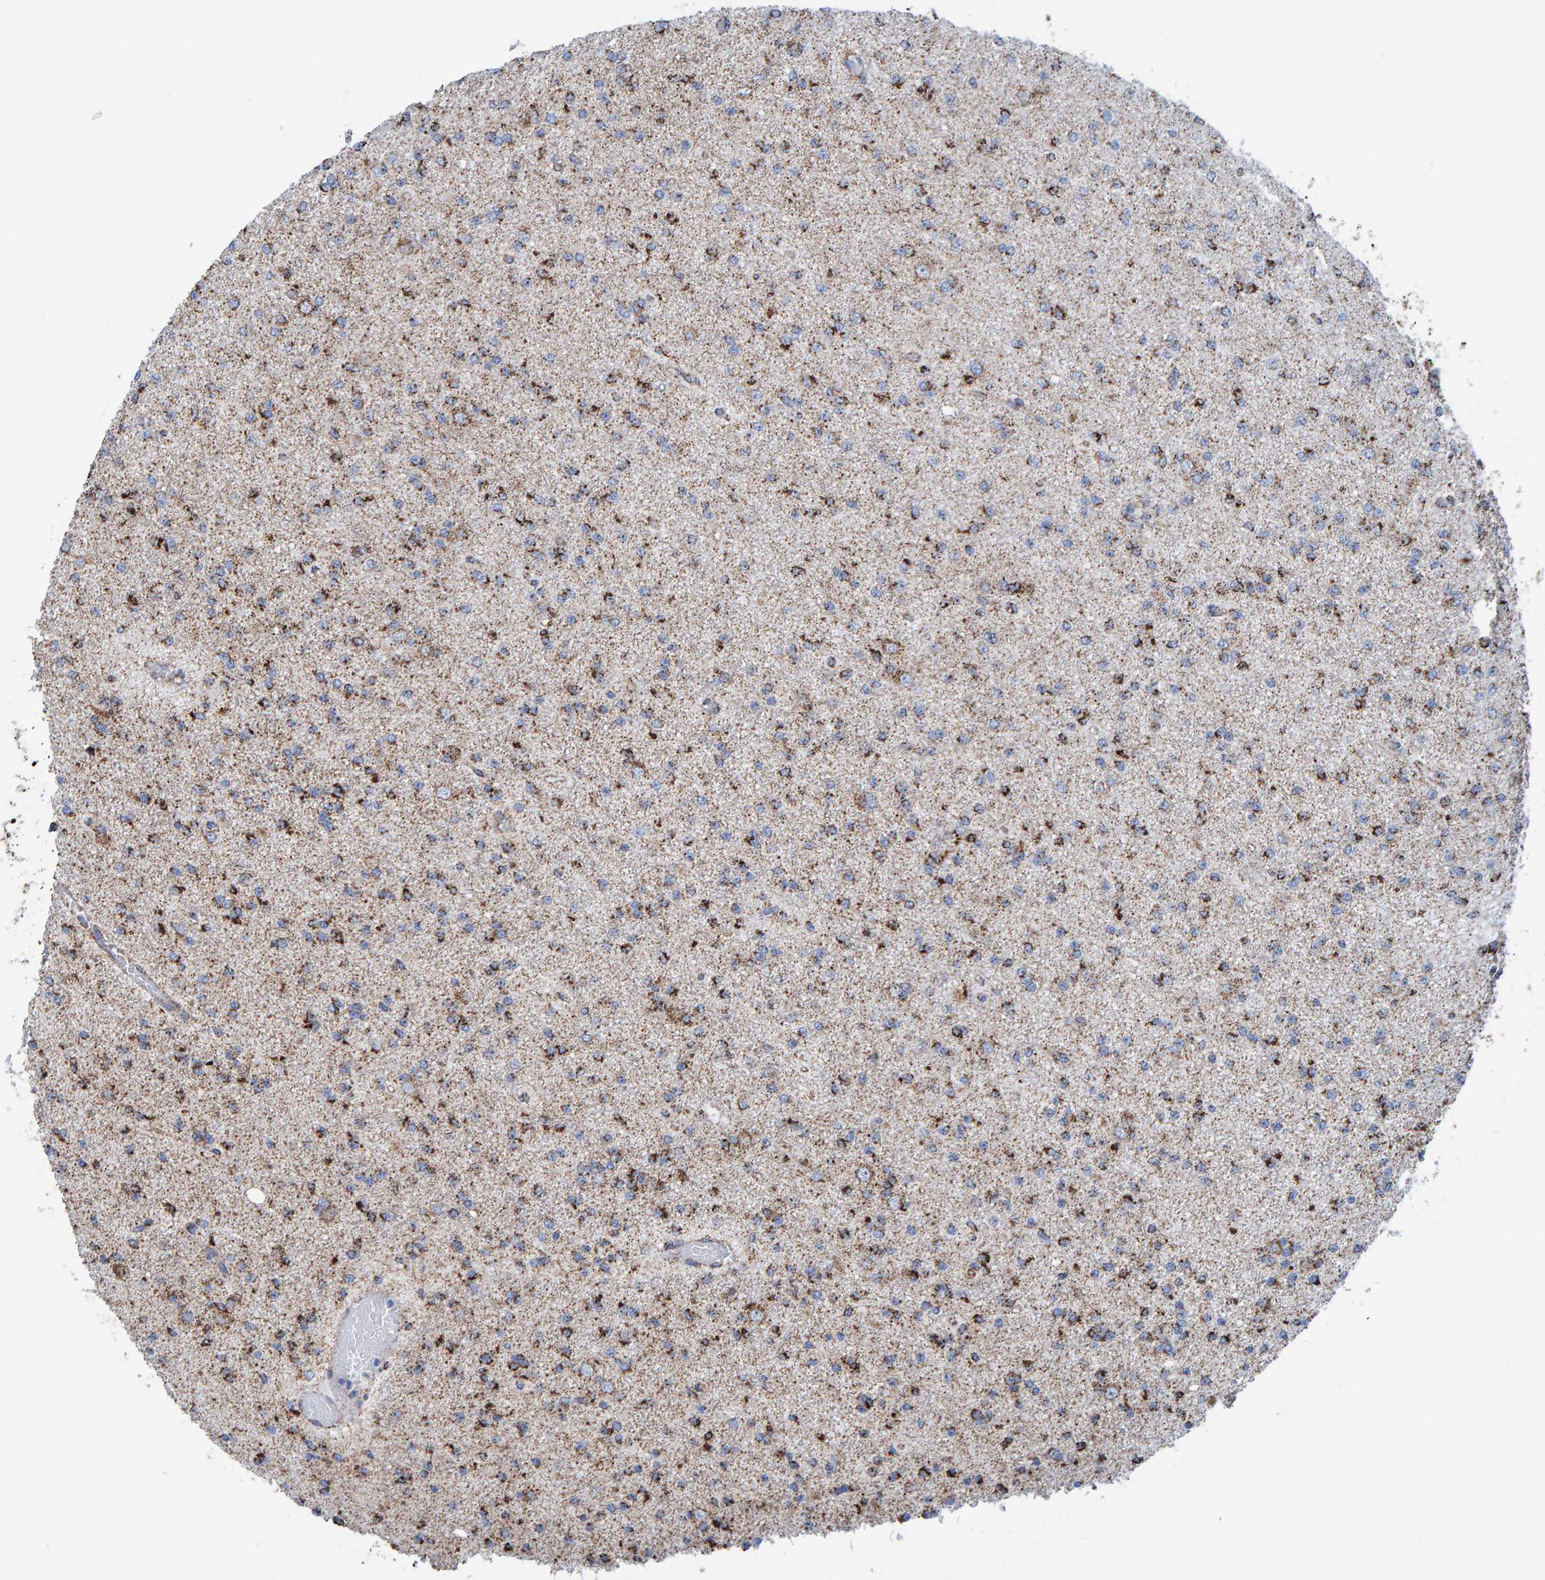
{"staining": {"intensity": "moderate", "quantity": ">75%", "location": "cytoplasmic/membranous"}, "tissue": "glioma", "cell_type": "Tumor cells", "image_type": "cancer", "snomed": [{"axis": "morphology", "description": "Glioma, malignant, Low grade"}, {"axis": "topography", "description": "Brain"}], "caption": "Protein expression analysis of human glioma reveals moderate cytoplasmic/membranous expression in approximately >75% of tumor cells.", "gene": "ENSG00000262660", "patient": {"sex": "female", "age": 22}}